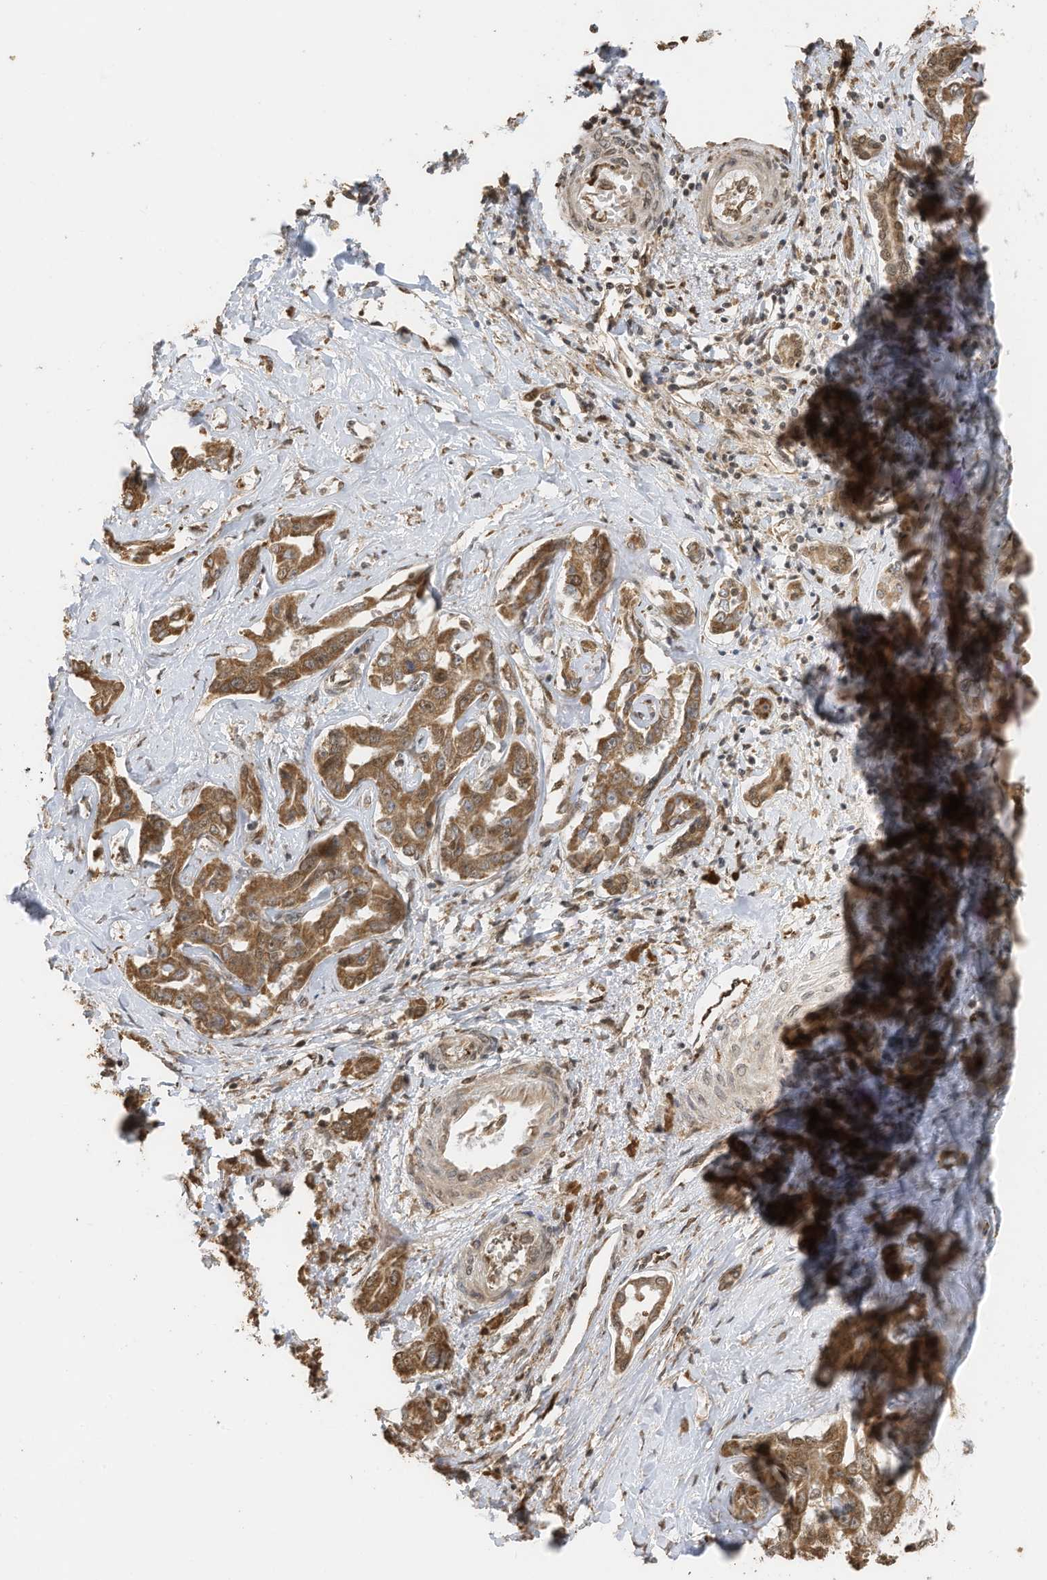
{"staining": {"intensity": "moderate", "quantity": ">75%", "location": "cytoplasmic/membranous,nuclear"}, "tissue": "liver cancer", "cell_type": "Tumor cells", "image_type": "cancer", "snomed": [{"axis": "morphology", "description": "Cholangiocarcinoma"}, {"axis": "topography", "description": "Liver"}], "caption": "A histopathology image of human cholangiocarcinoma (liver) stained for a protein reveals moderate cytoplasmic/membranous and nuclear brown staining in tumor cells.", "gene": "ERLEC1", "patient": {"sex": "male", "age": 59}}